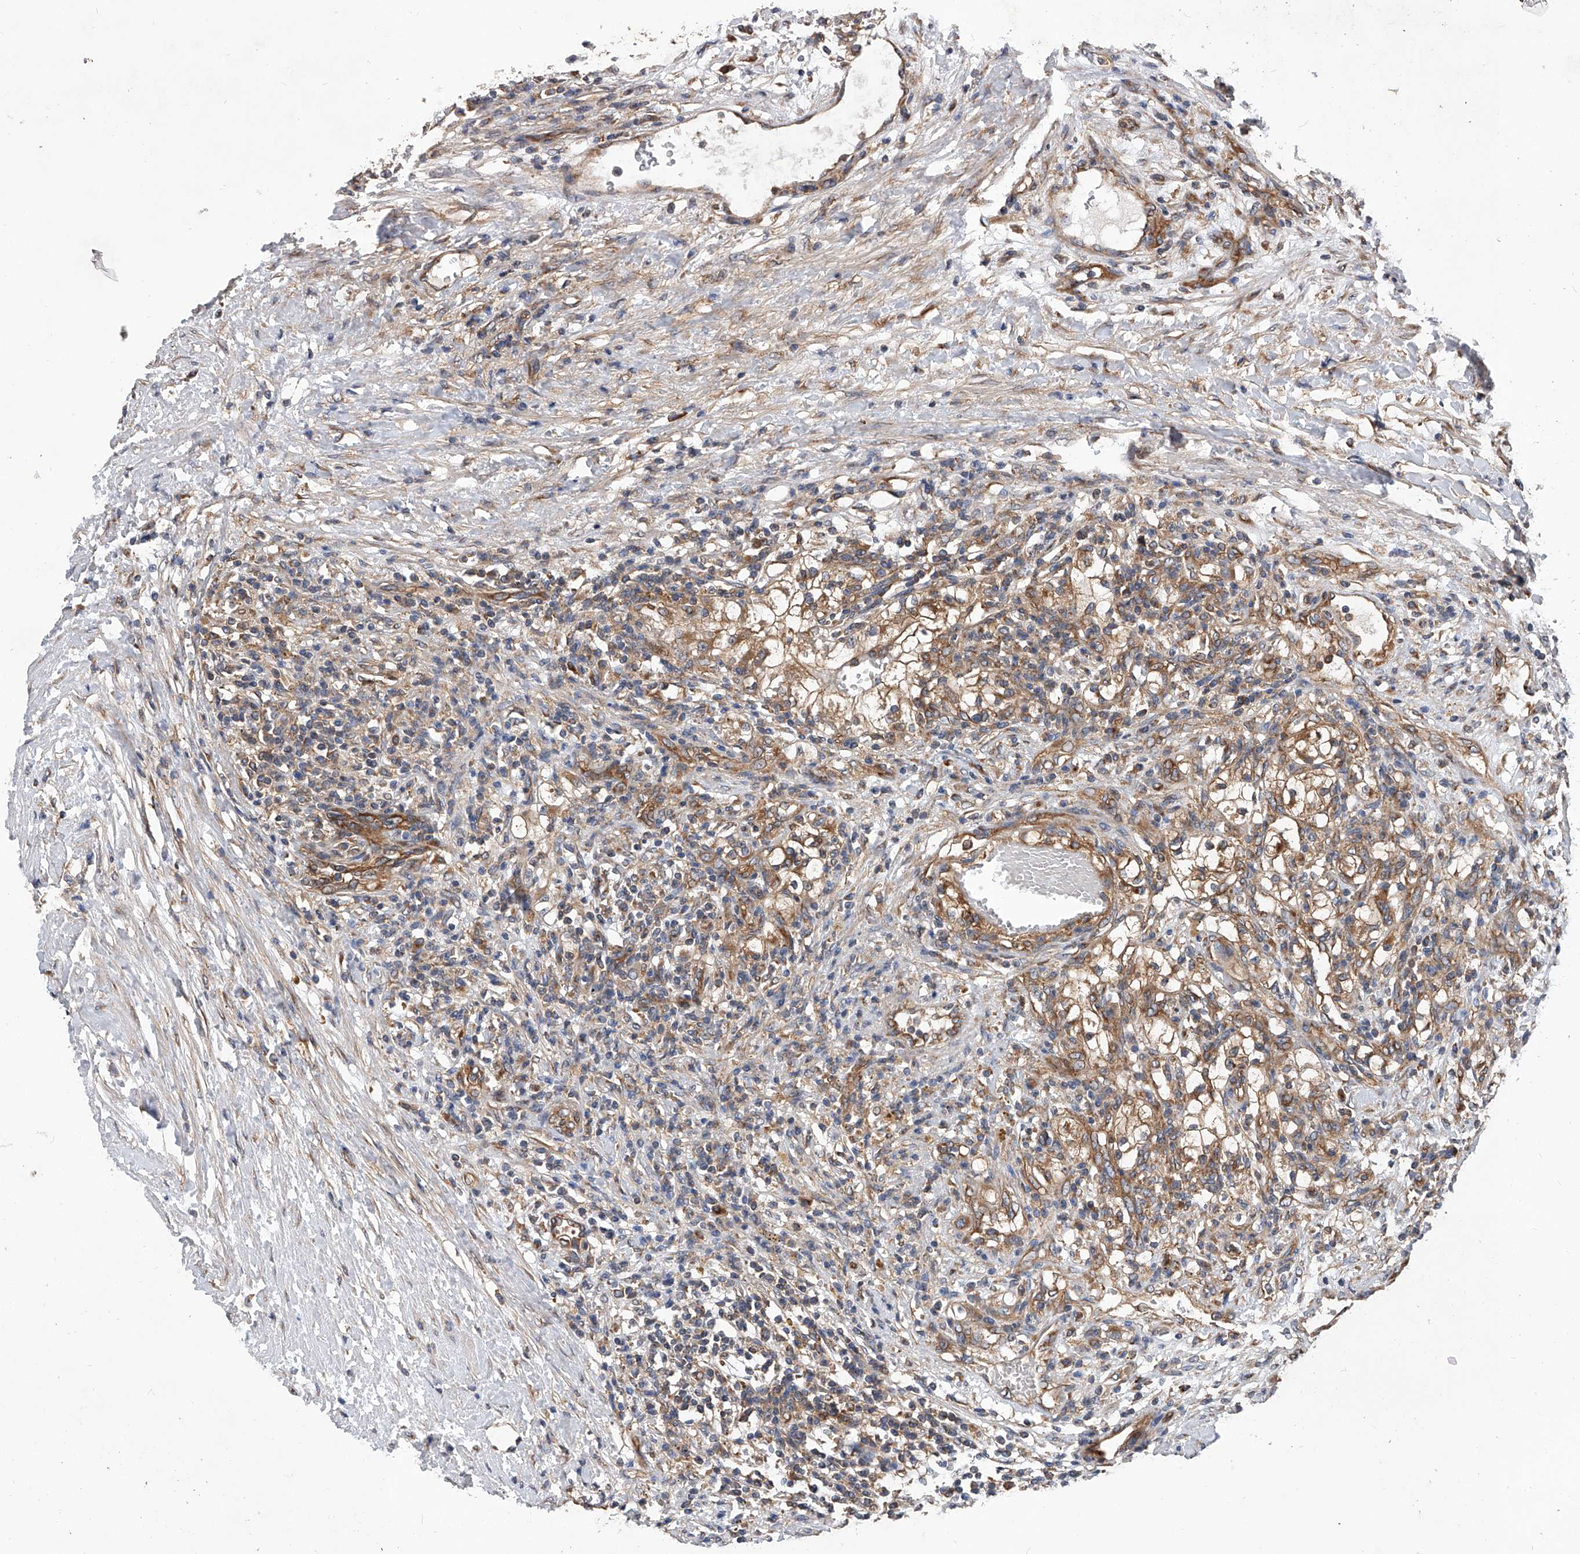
{"staining": {"intensity": "moderate", "quantity": ">75%", "location": "cytoplasmic/membranous"}, "tissue": "renal cancer", "cell_type": "Tumor cells", "image_type": "cancer", "snomed": [{"axis": "morphology", "description": "Normal tissue, NOS"}, {"axis": "morphology", "description": "Adenocarcinoma, NOS"}, {"axis": "topography", "description": "Kidney"}], "caption": "Renal cancer was stained to show a protein in brown. There is medium levels of moderate cytoplasmic/membranous expression in about >75% of tumor cells. (Stains: DAB (3,3'-diaminobenzidine) in brown, nuclei in blue, Microscopy: brightfield microscopy at high magnification).", "gene": "CFAP410", "patient": {"sex": "male", "age": 68}}